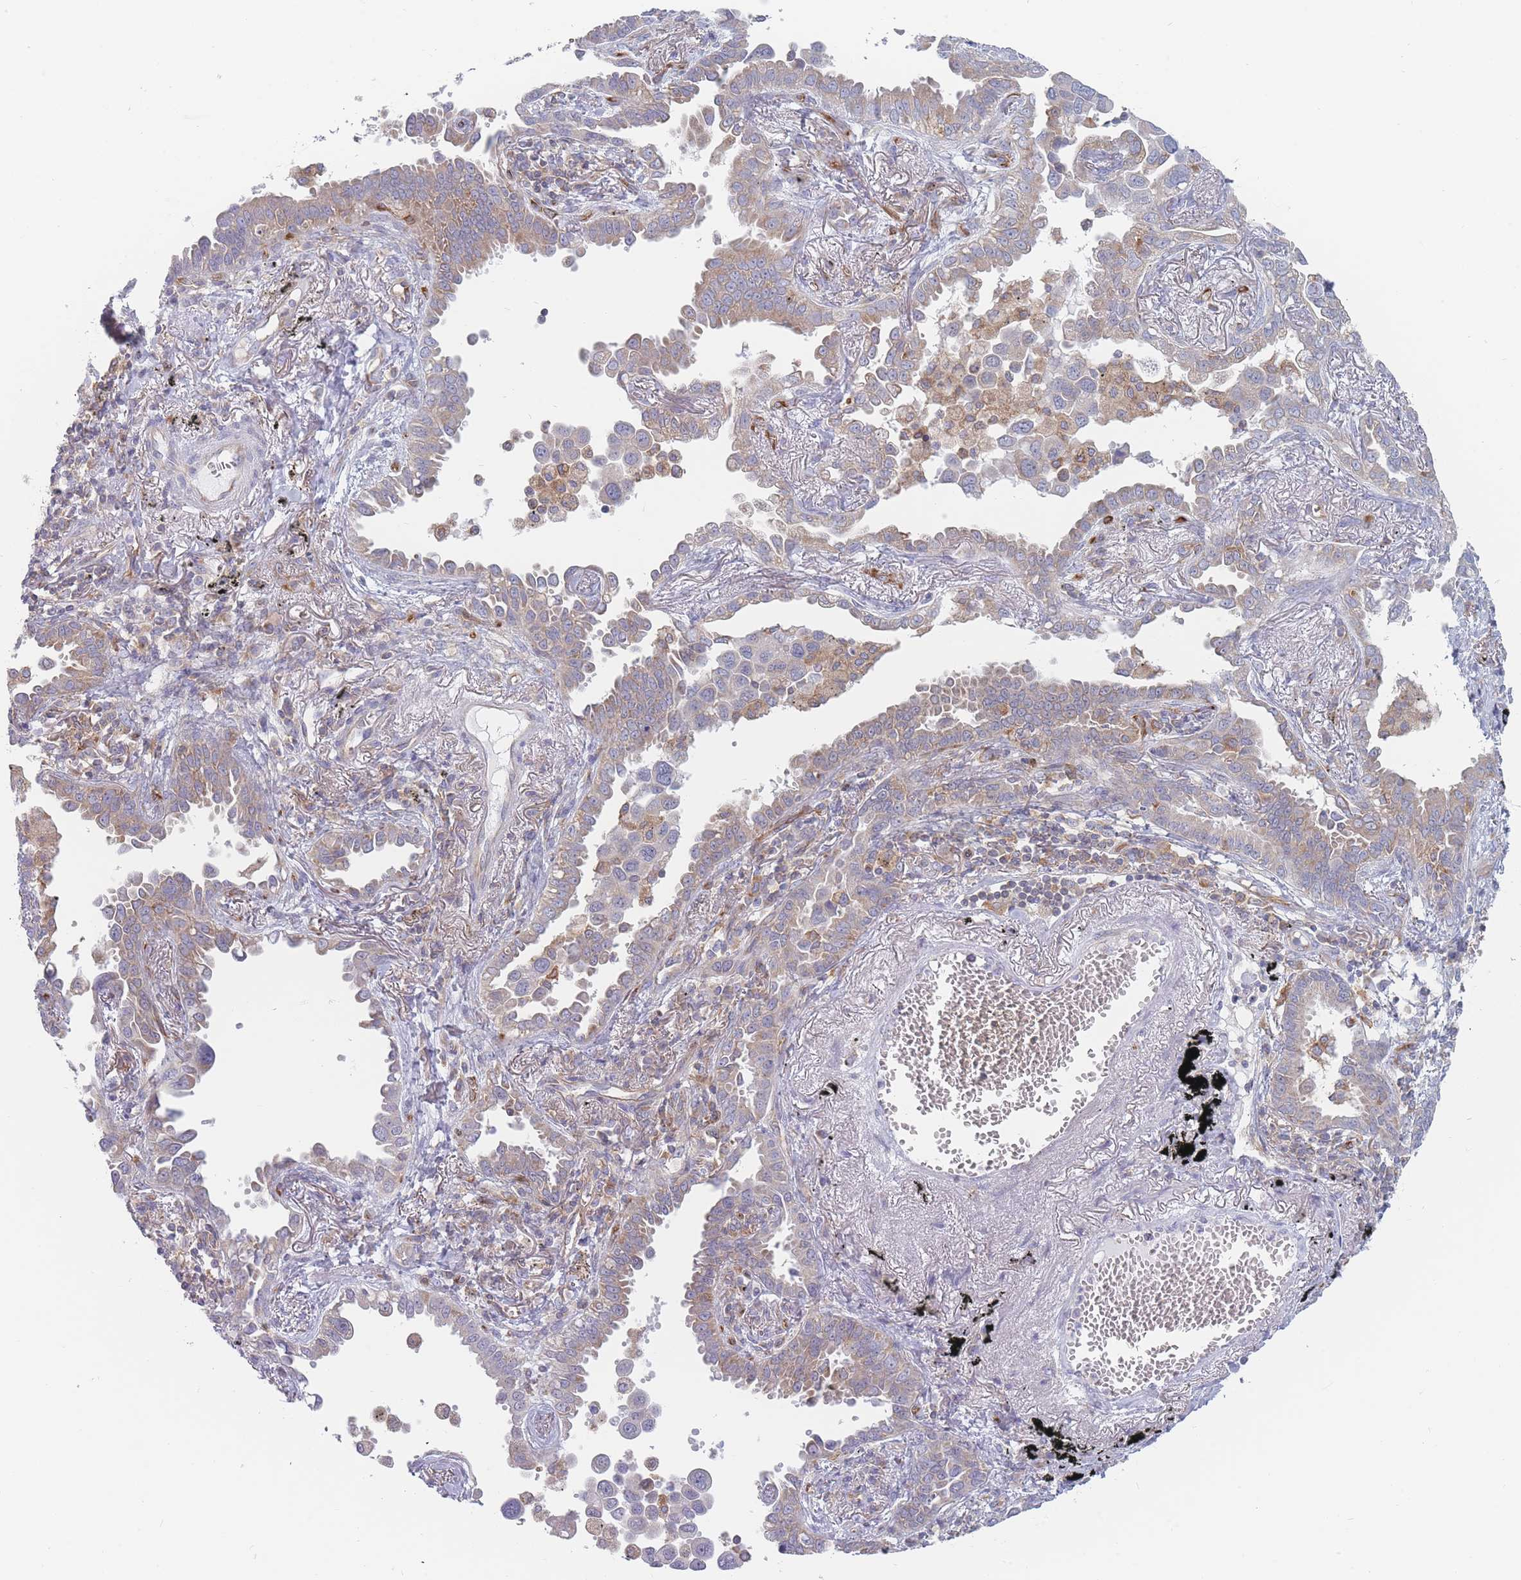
{"staining": {"intensity": "weak", "quantity": "<25%", "location": "cytoplasmic/membranous"}, "tissue": "lung cancer", "cell_type": "Tumor cells", "image_type": "cancer", "snomed": [{"axis": "morphology", "description": "Adenocarcinoma, NOS"}, {"axis": "topography", "description": "Lung"}], "caption": "Human lung cancer stained for a protein using IHC exhibits no positivity in tumor cells.", "gene": "MAP1S", "patient": {"sex": "male", "age": 67}}